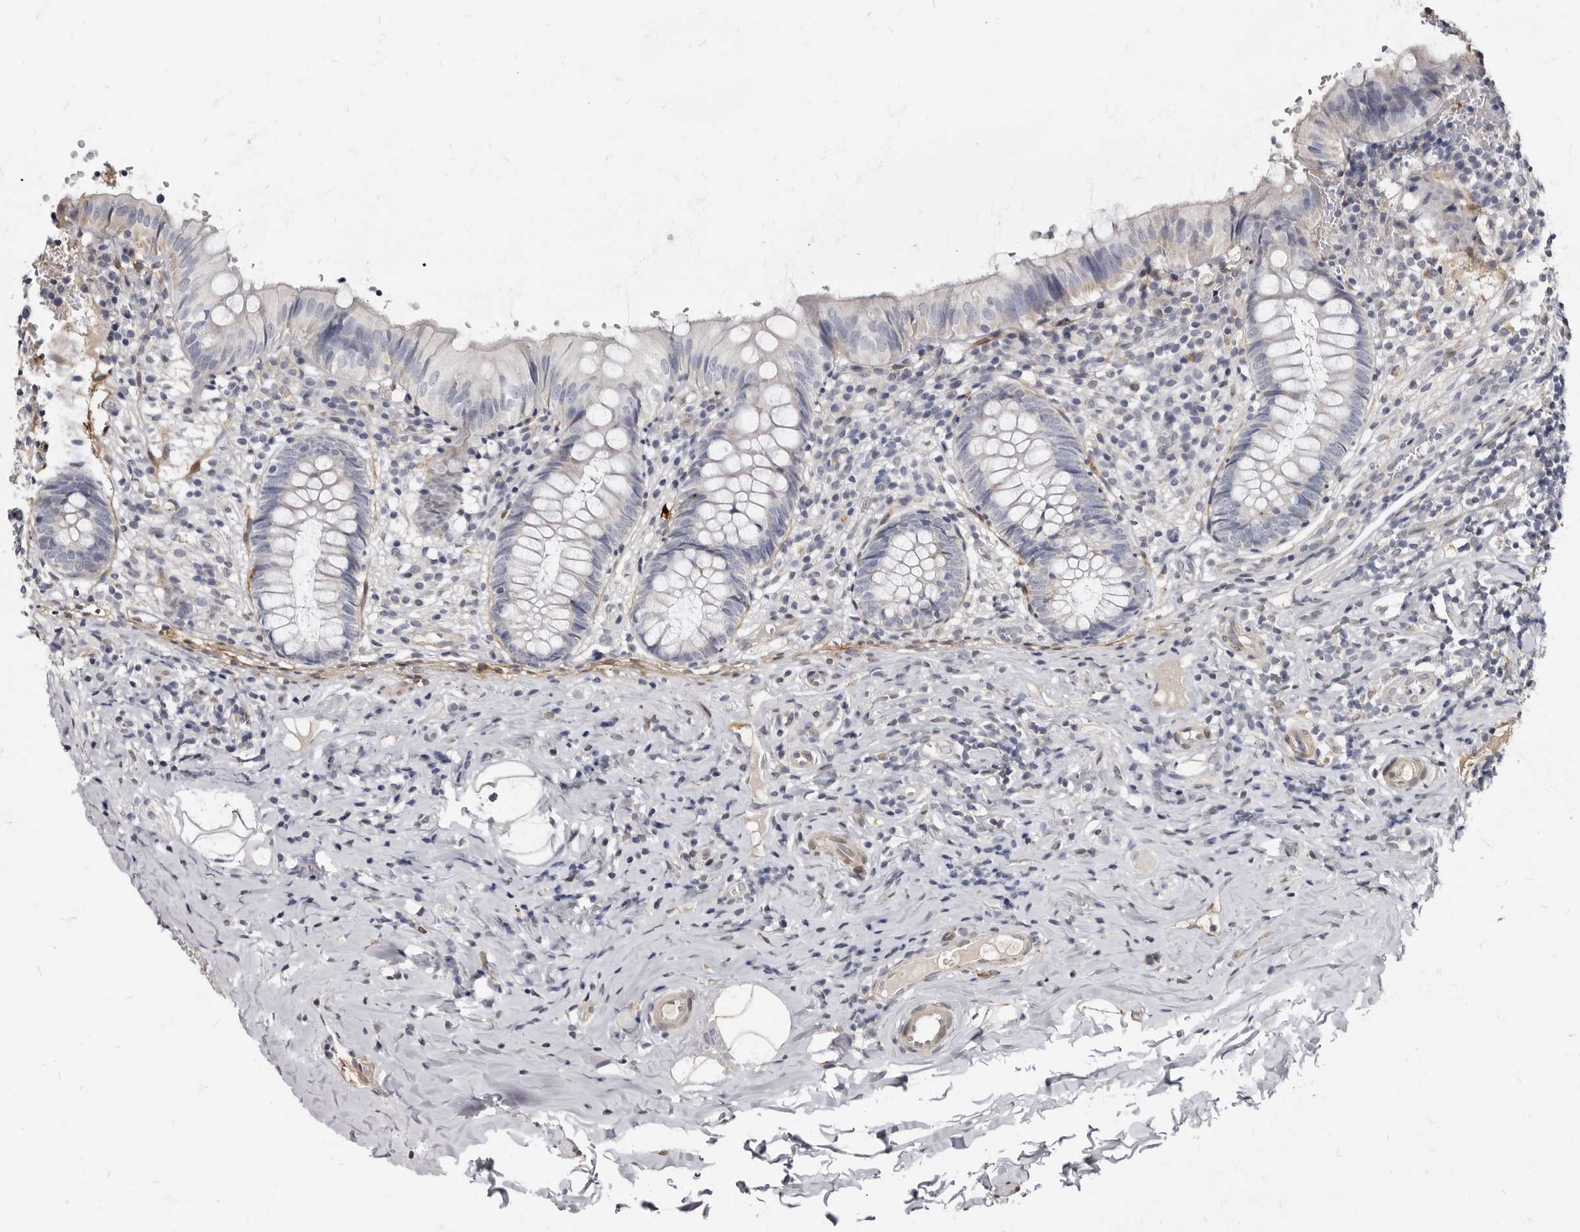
{"staining": {"intensity": "negative", "quantity": "none", "location": "none"}, "tissue": "appendix", "cell_type": "Glandular cells", "image_type": "normal", "snomed": [{"axis": "morphology", "description": "Normal tissue, NOS"}, {"axis": "topography", "description": "Appendix"}], "caption": "IHC image of normal appendix: appendix stained with DAB demonstrates no significant protein staining in glandular cells. (Brightfield microscopy of DAB immunohistochemistry at high magnification).", "gene": "MRGPRF", "patient": {"sex": "male", "age": 8}}